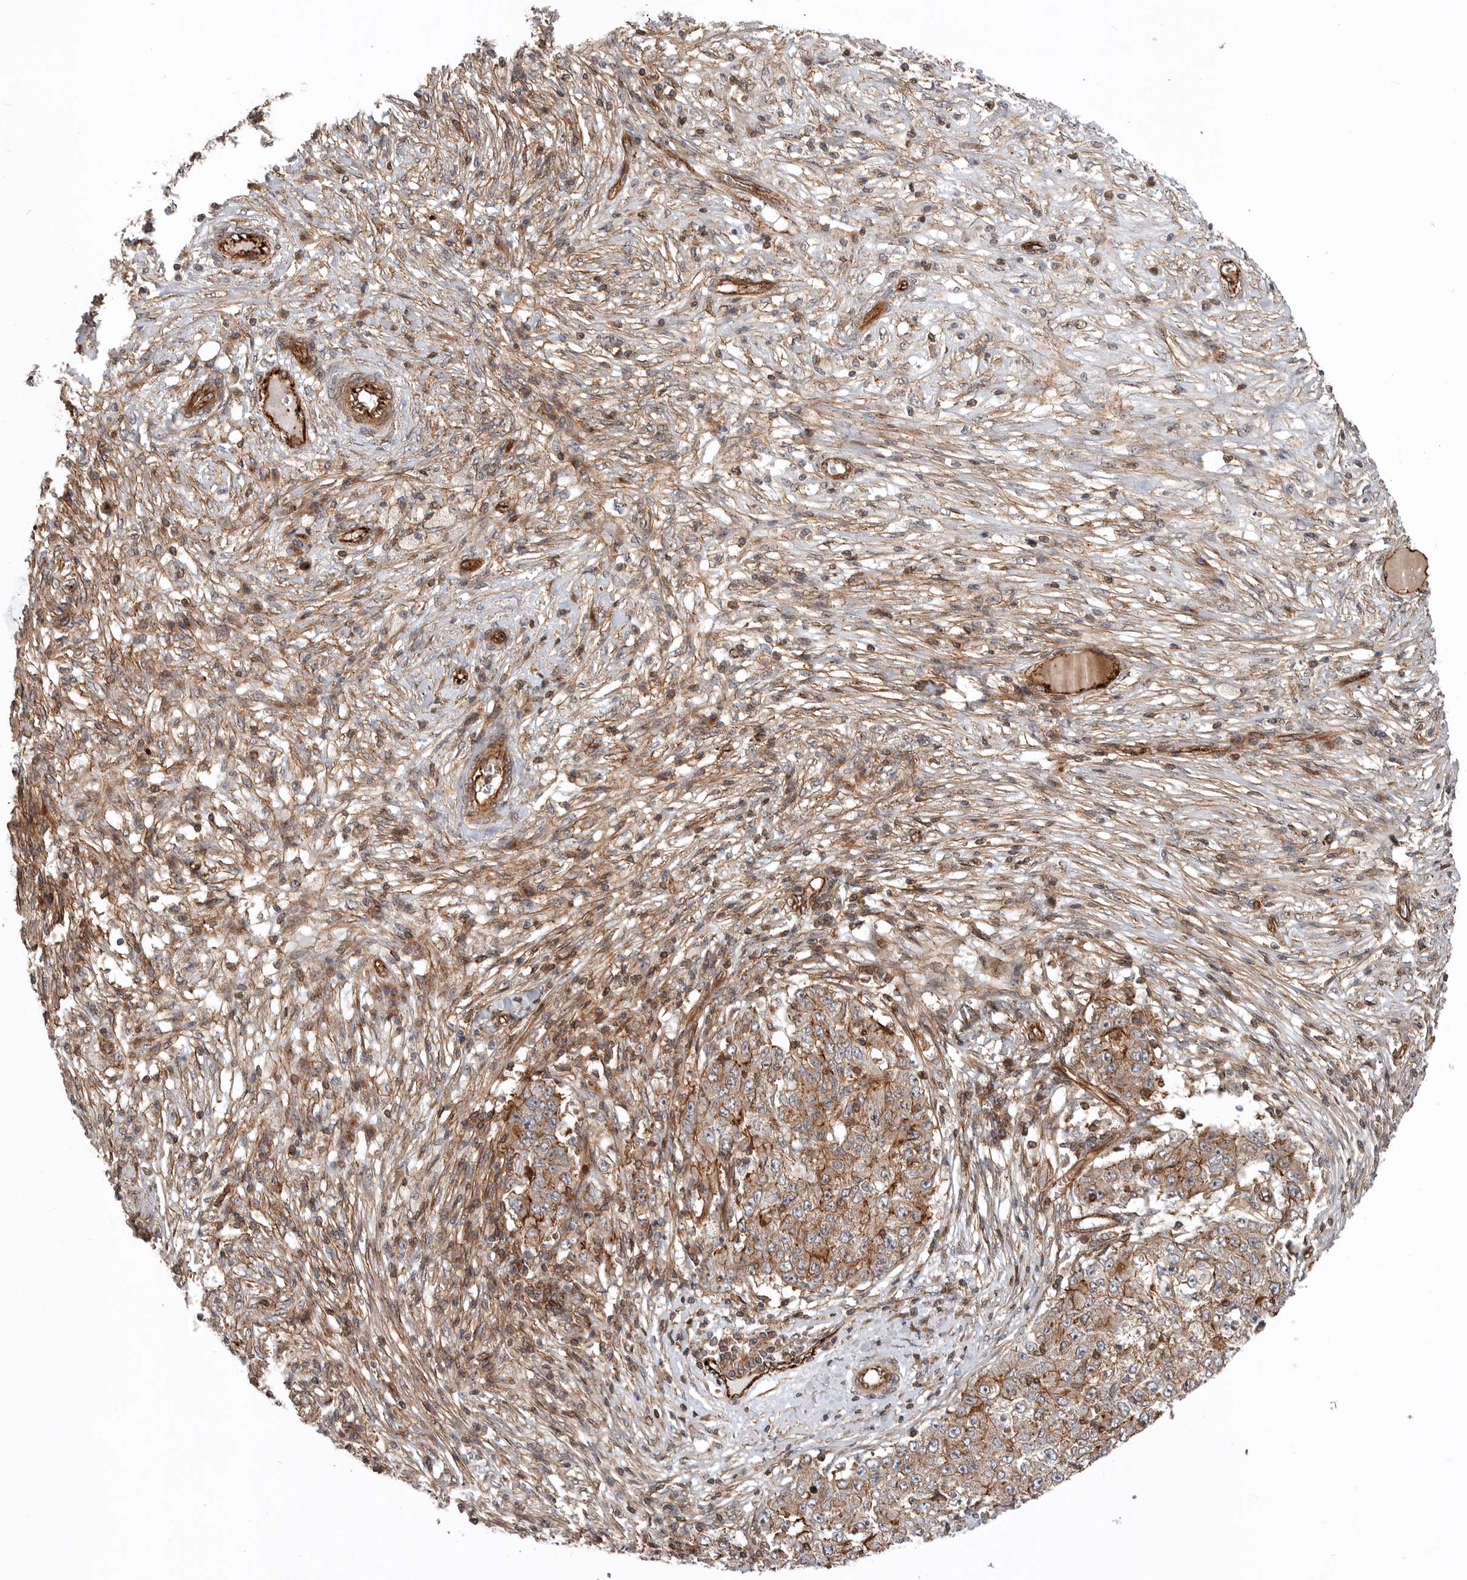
{"staining": {"intensity": "moderate", "quantity": ">75%", "location": "cytoplasmic/membranous"}, "tissue": "ovarian cancer", "cell_type": "Tumor cells", "image_type": "cancer", "snomed": [{"axis": "morphology", "description": "Carcinoma, endometroid"}, {"axis": "topography", "description": "Ovary"}], "caption": "Protein staining of ovarian cancer (endometroid carcinoma) tissue displays moderate cytoplasmic/membranous staining in about >75% of tumor cells. Using DAB (brown) and hematoxylin (blue) stains, captured at high magnification using brightfield microscopy.", "gene": "GPATCH2", "patient": {"sex": "female", "age": 42}}